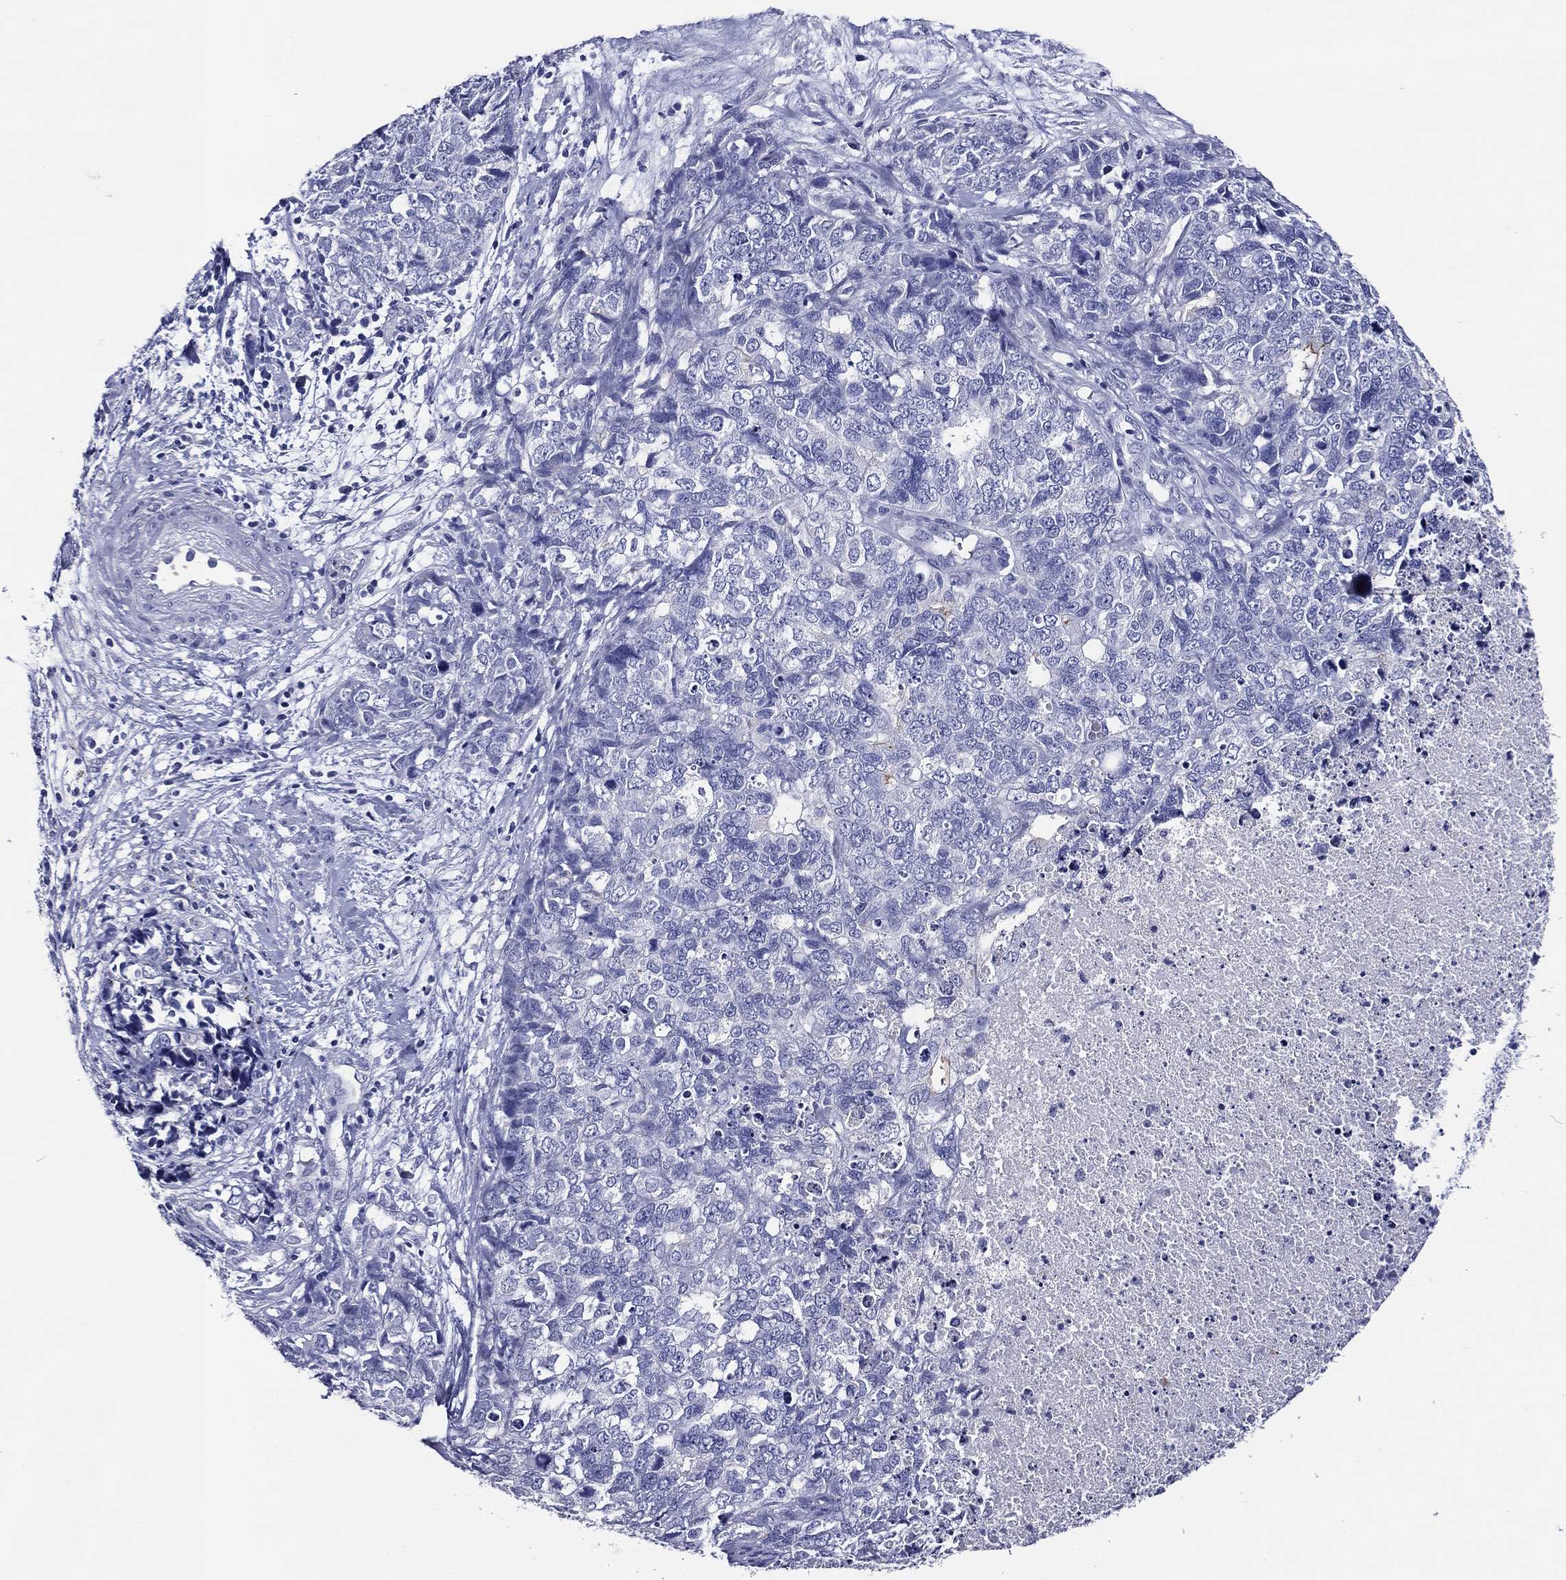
{"staining": {"intensity": "negative", "quantity": "none", "location": "none"}, "tissue": "cervical cancer", "cell_type": "Tumor cells", "image_type": "cancer", "snomed": [{"axis": "morphology", "description": "Squamous cell carcinoma, NOS"}, {"axis": "topography", "description": "Cervix"}], "caption": "Tumor cells show no significant protein expression in cervical cancer (squamous cell carcinoma).", "gene": "ACE2", "patient": {"sex": "female", "age": 63}}